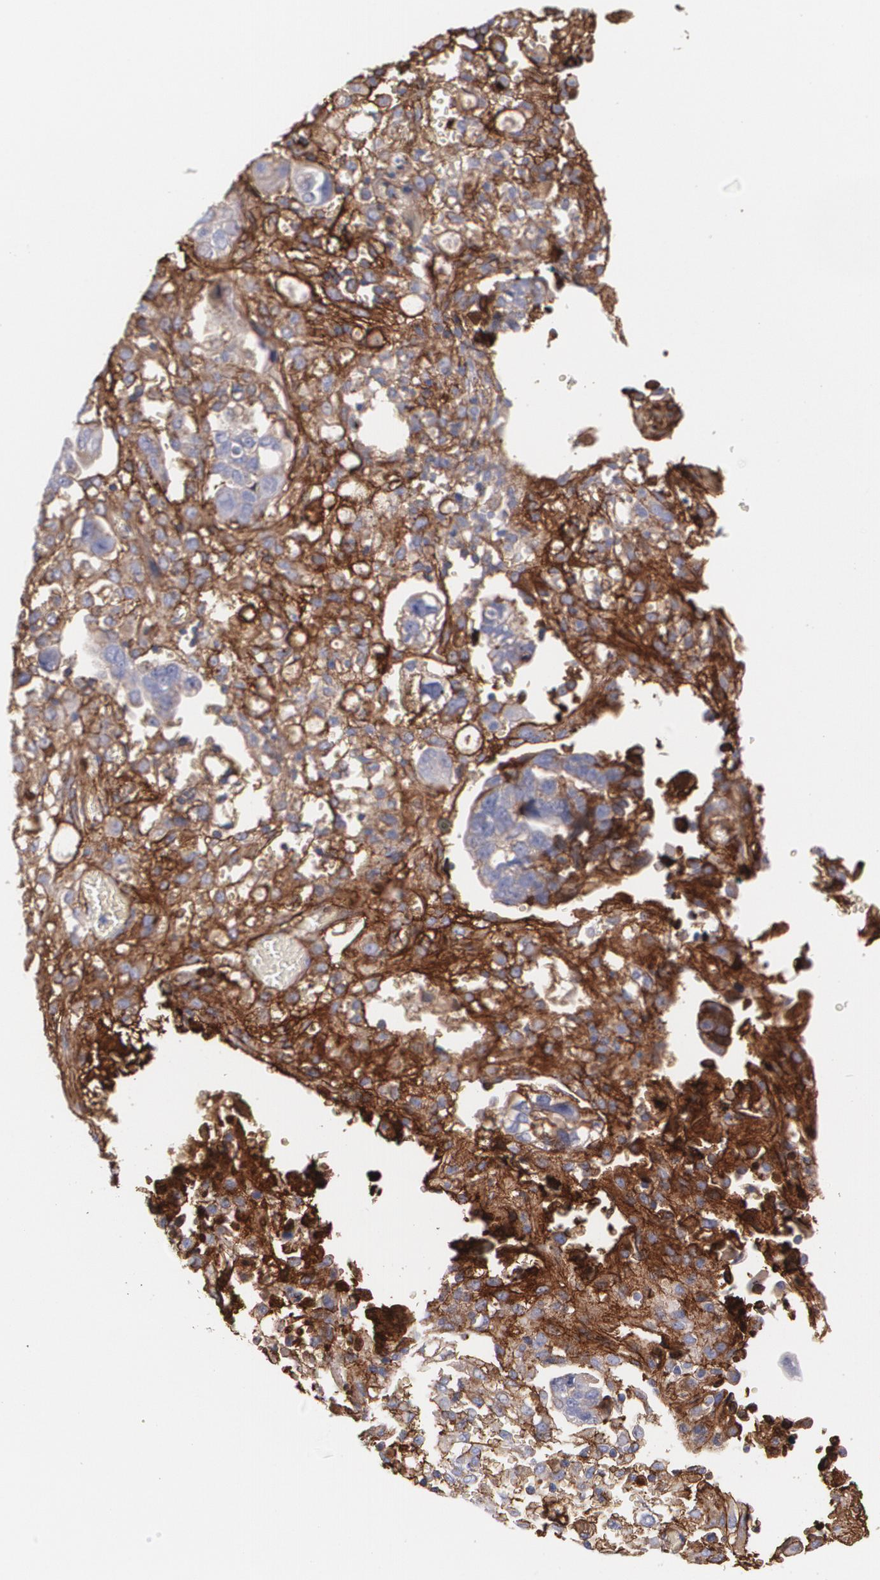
{"staining": {"intensity": "weak", "quantity": "25%-75%", "location": "cytoplasmic/membranous"}, "tissue": "ovarian cancer", "cell_type": "Tumor cells", "image_type": "cancer", "snomed": [{"axis": "morphology", "description": "Normal tissue, NOS"}, {"axis": "morphology", "description": "Cystadenocarcinoma, serous, NOS"}, {"axis": "topography", "description": "Fallopian tube"}, {"axis": "topography", "description": "Ovary"}], "caption": "Protein staining reveals weak cytoplasmic/membranous positivity in about 25%-75% of tumor cells in ovarian serous cystadenocarcinoma.", "gene": "FBLN1", "patient": {"sex": "female", "age": 56}}